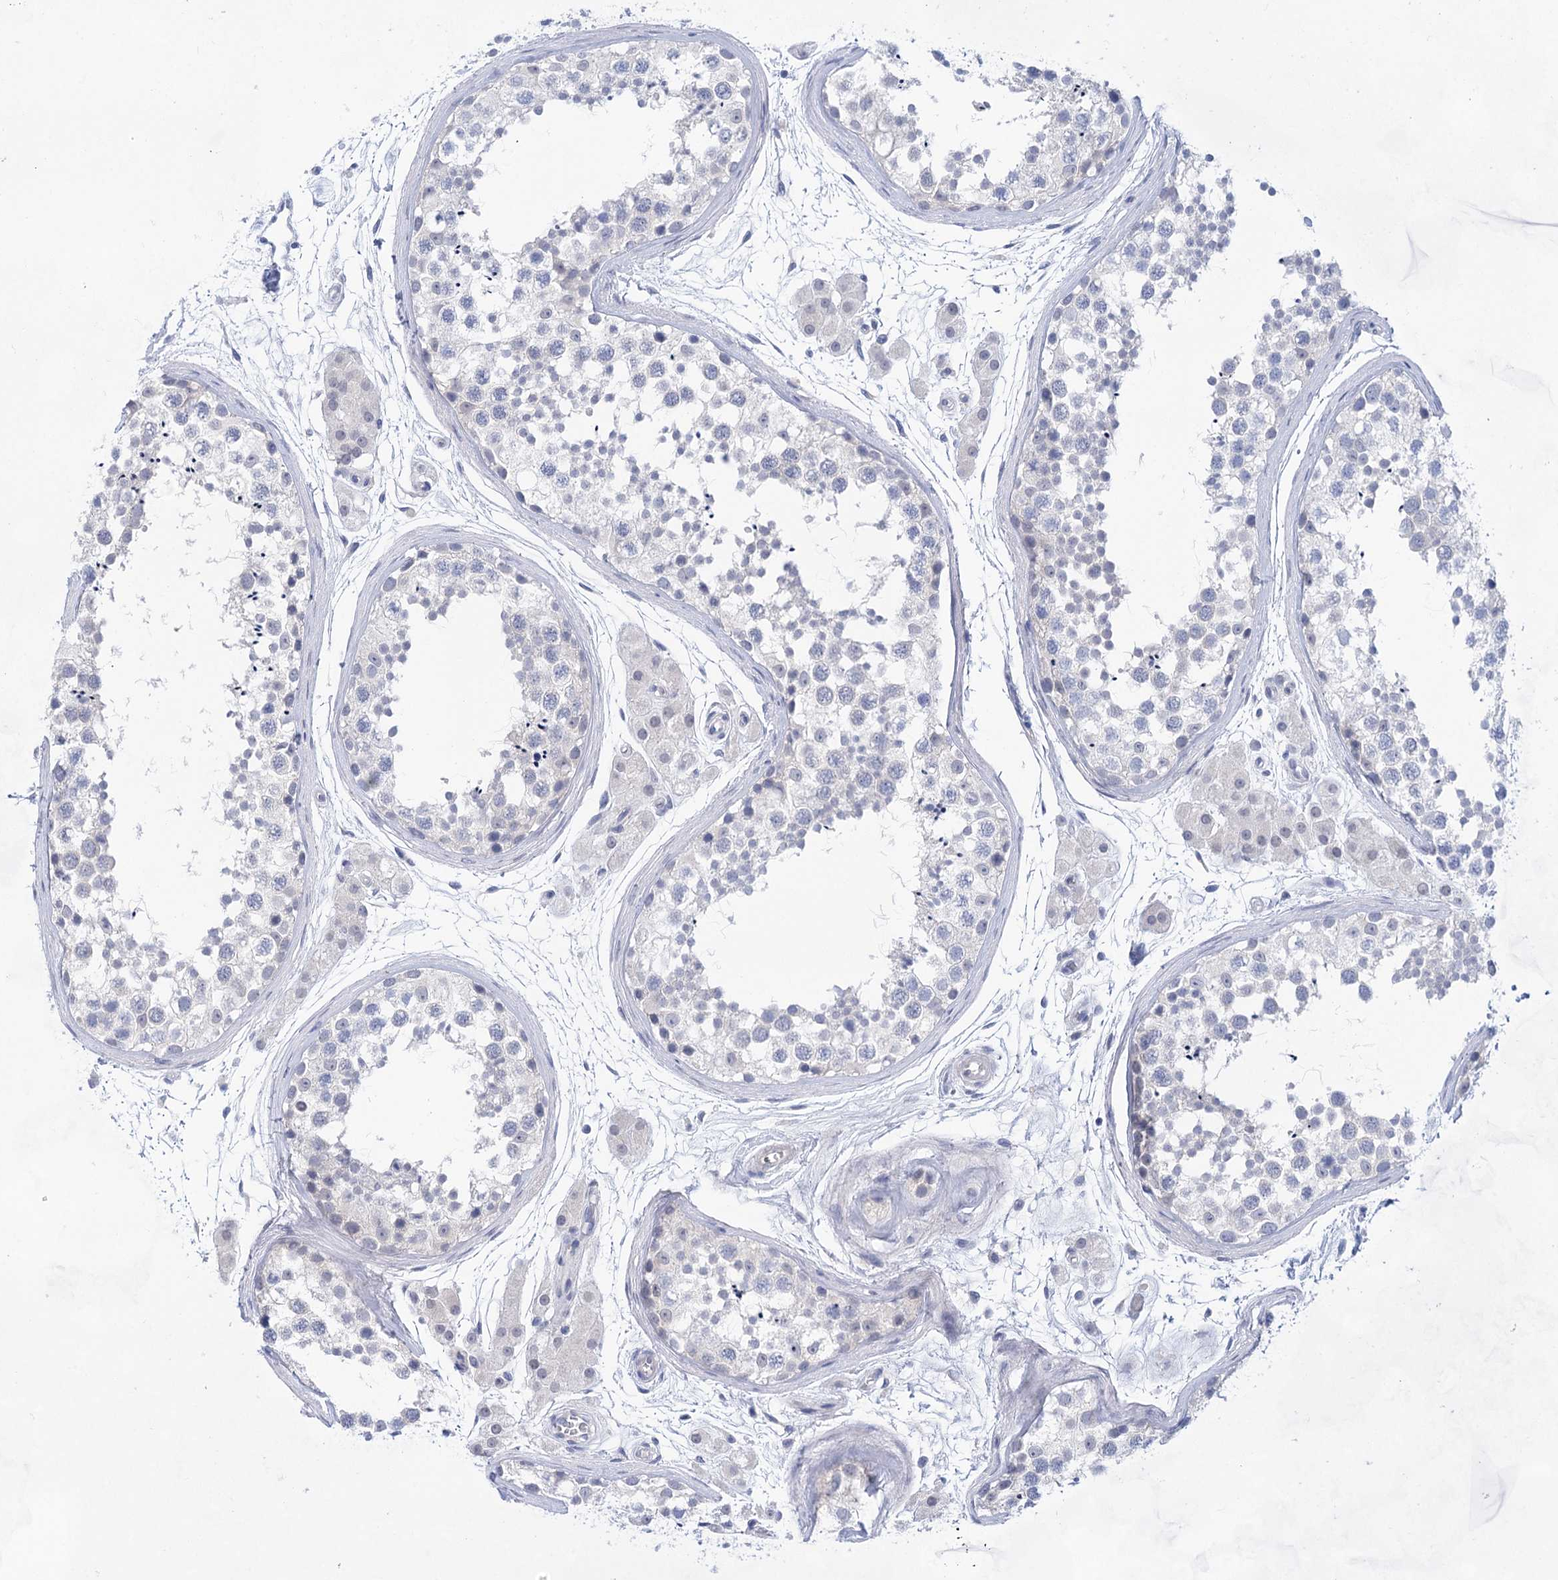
{"staining": {"intensity": "negative", "quantity": "none", "location": "none"}, "tissue": "testis", "cell_type": "Cells in seminiferous ducts", "image_type": "normal", "snomed": [{"axis": "morphology", "description": "Normal tissue, NOS"}, {"axis": "topography", "description": "Testis"}], "caption": "The image demonstrates no significant positivity in cells in seminiferous ducts of testis.", "gene": "LALBA", "patient": {"sex": "male", "age": 56}}